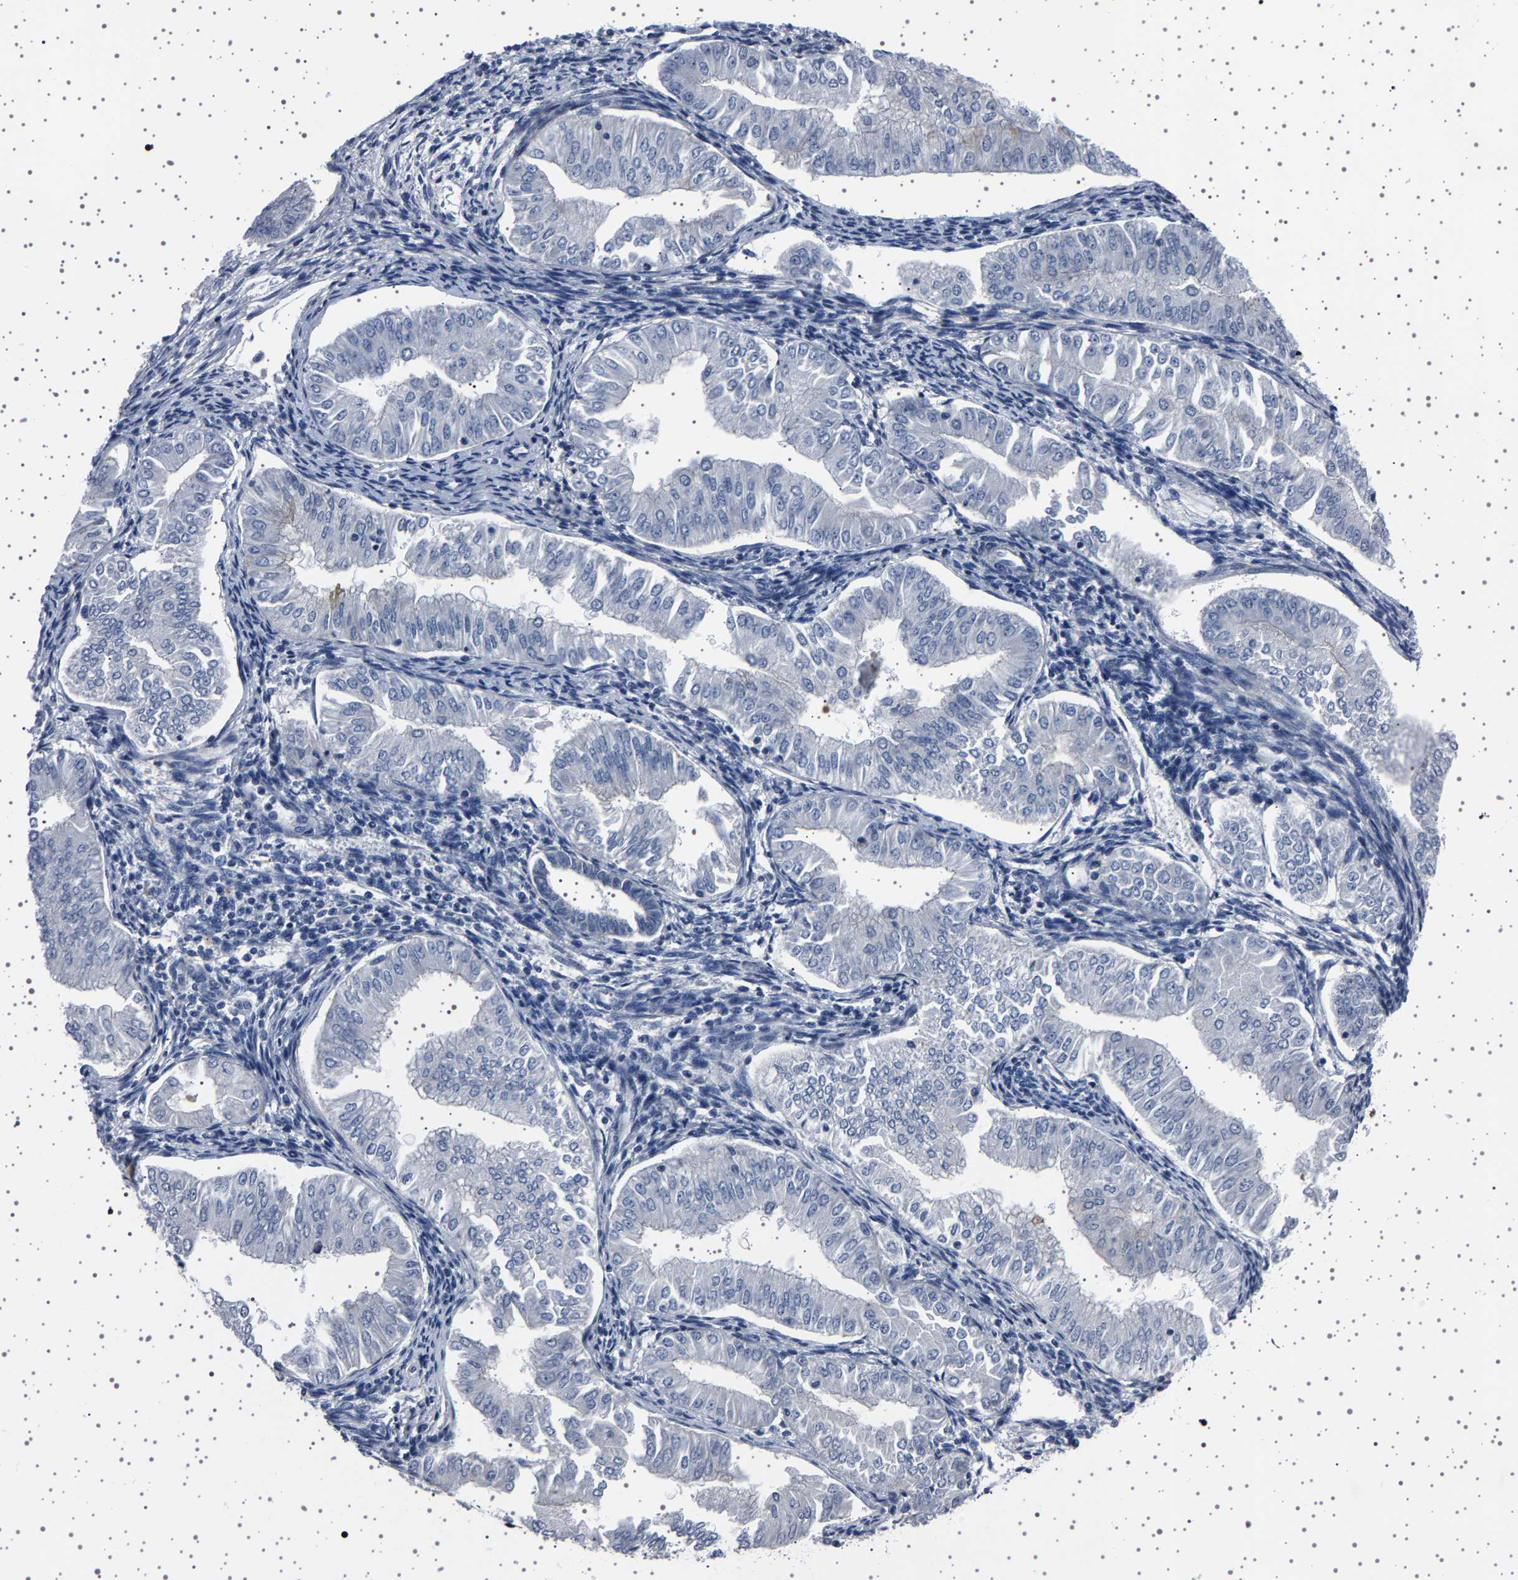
{"staining": {"intensity": "negative", "quantity": "none", "location": "none"}, "tissue": "endometrial cancer", "cell_type": "Tumor cells", "image_type": "cancer", "snomed": [{"axis": "morphology", "description": "Normal tissue, NOS"}, {"axis": "morphology", "description": "Adenocarcinoma, NOS"}, {"axis": "topography", "description": "Endometrium"}], "caption": "Human adenocarcinoma (endometrial) stained for a protein using immunohistochemistry displays no positivity in tumor cells.", "gene": "PAK5", "patient": {"sex": "female", "age": 53}}